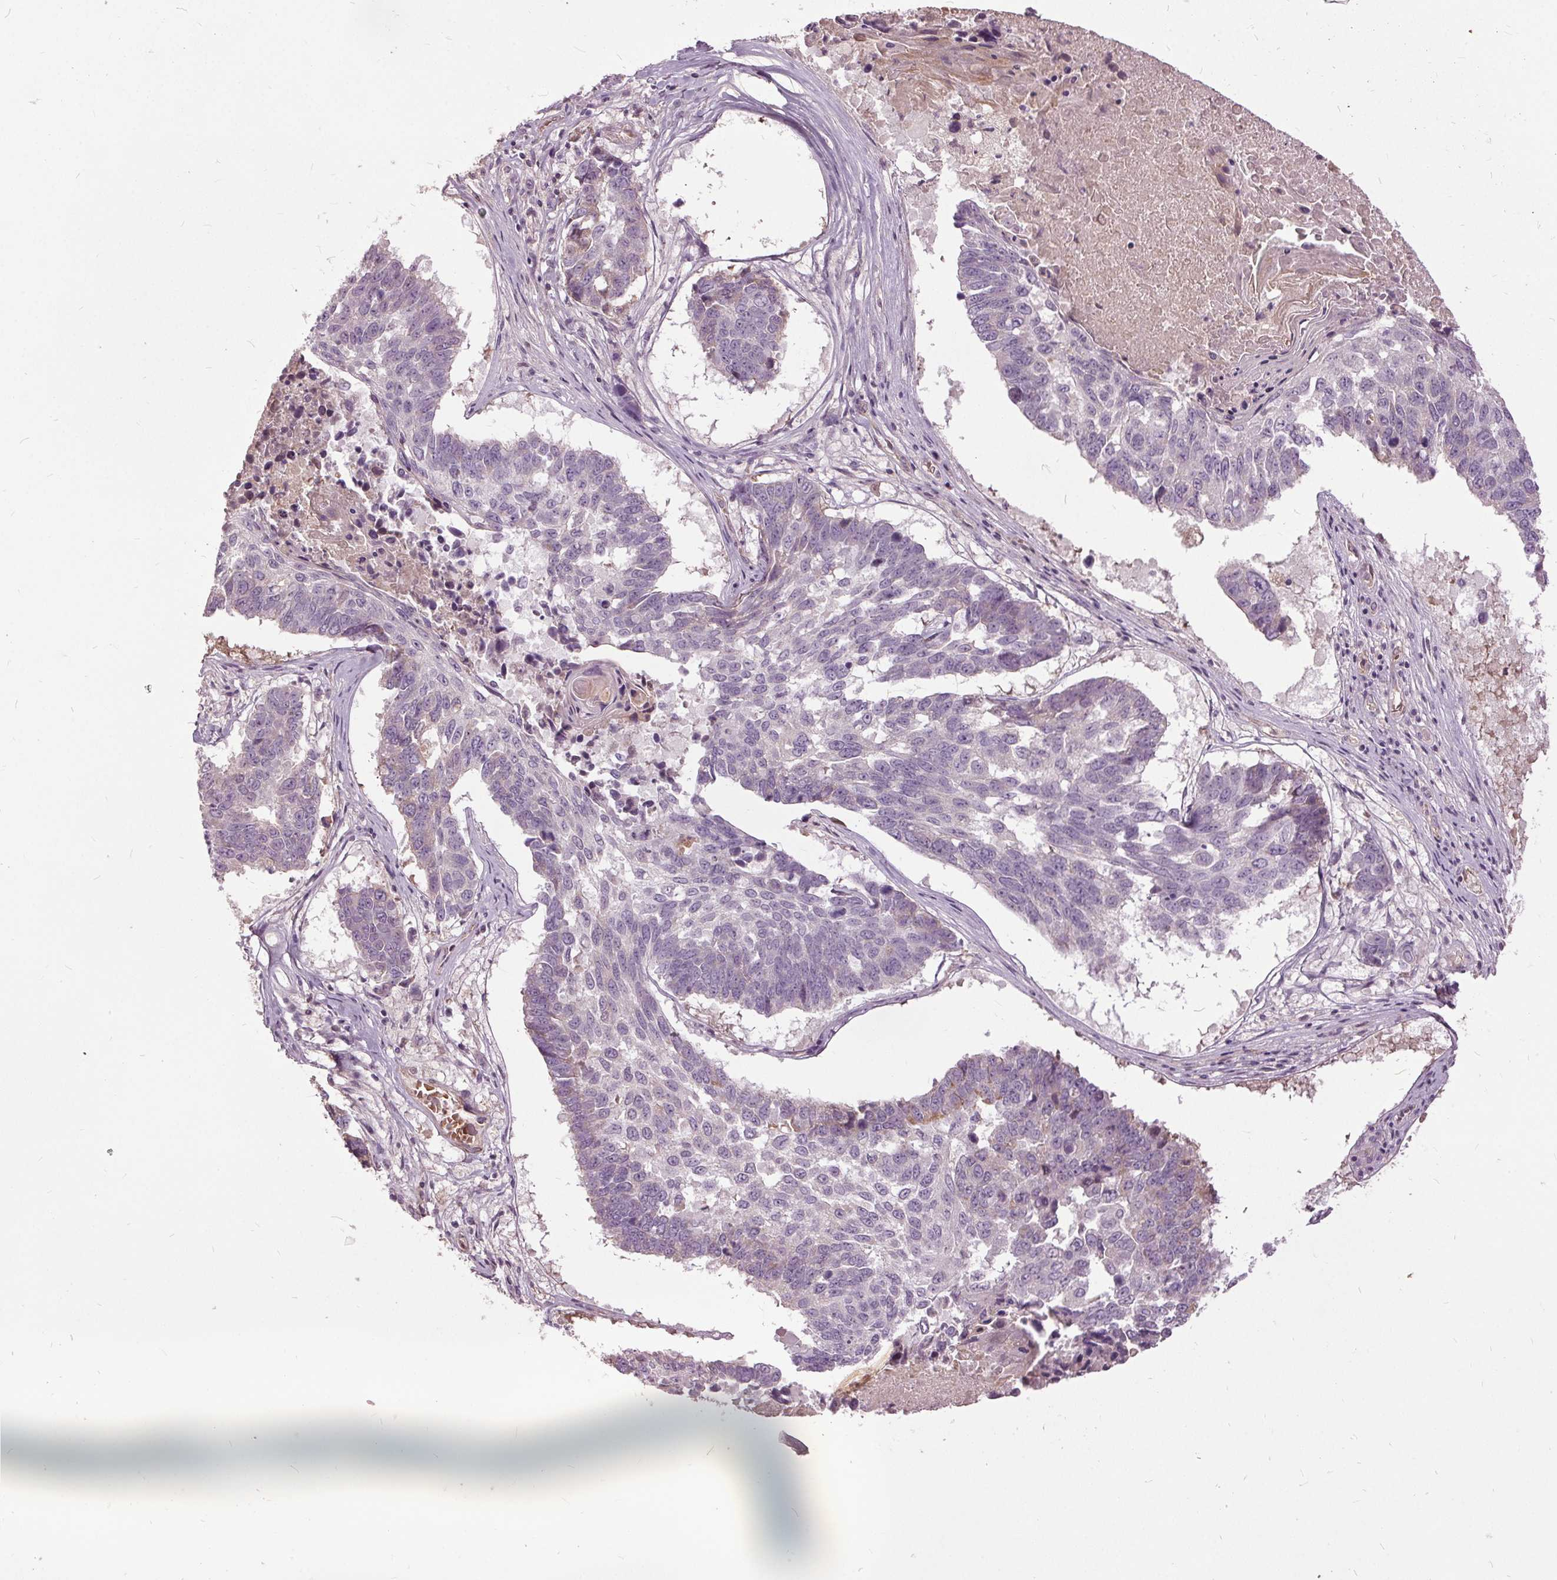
{"staining": {"intensity": "negative", "quantity": "none", "location": "none"}, "tissue": "lung cancer", "cell_type": "Tumor cells", "image_type": "cancer", "snomed": [{"axis": "morphology", "description": "Squamous cell carcinoma, NOS"}, {"axis": "topography", "description": "Lung"}], "caption": "Protein analysis of lung cancer exhibits no significant expression in tumor cells.", "gene": "PDGFD", "patient": {"sex": "male", "age": 73}}